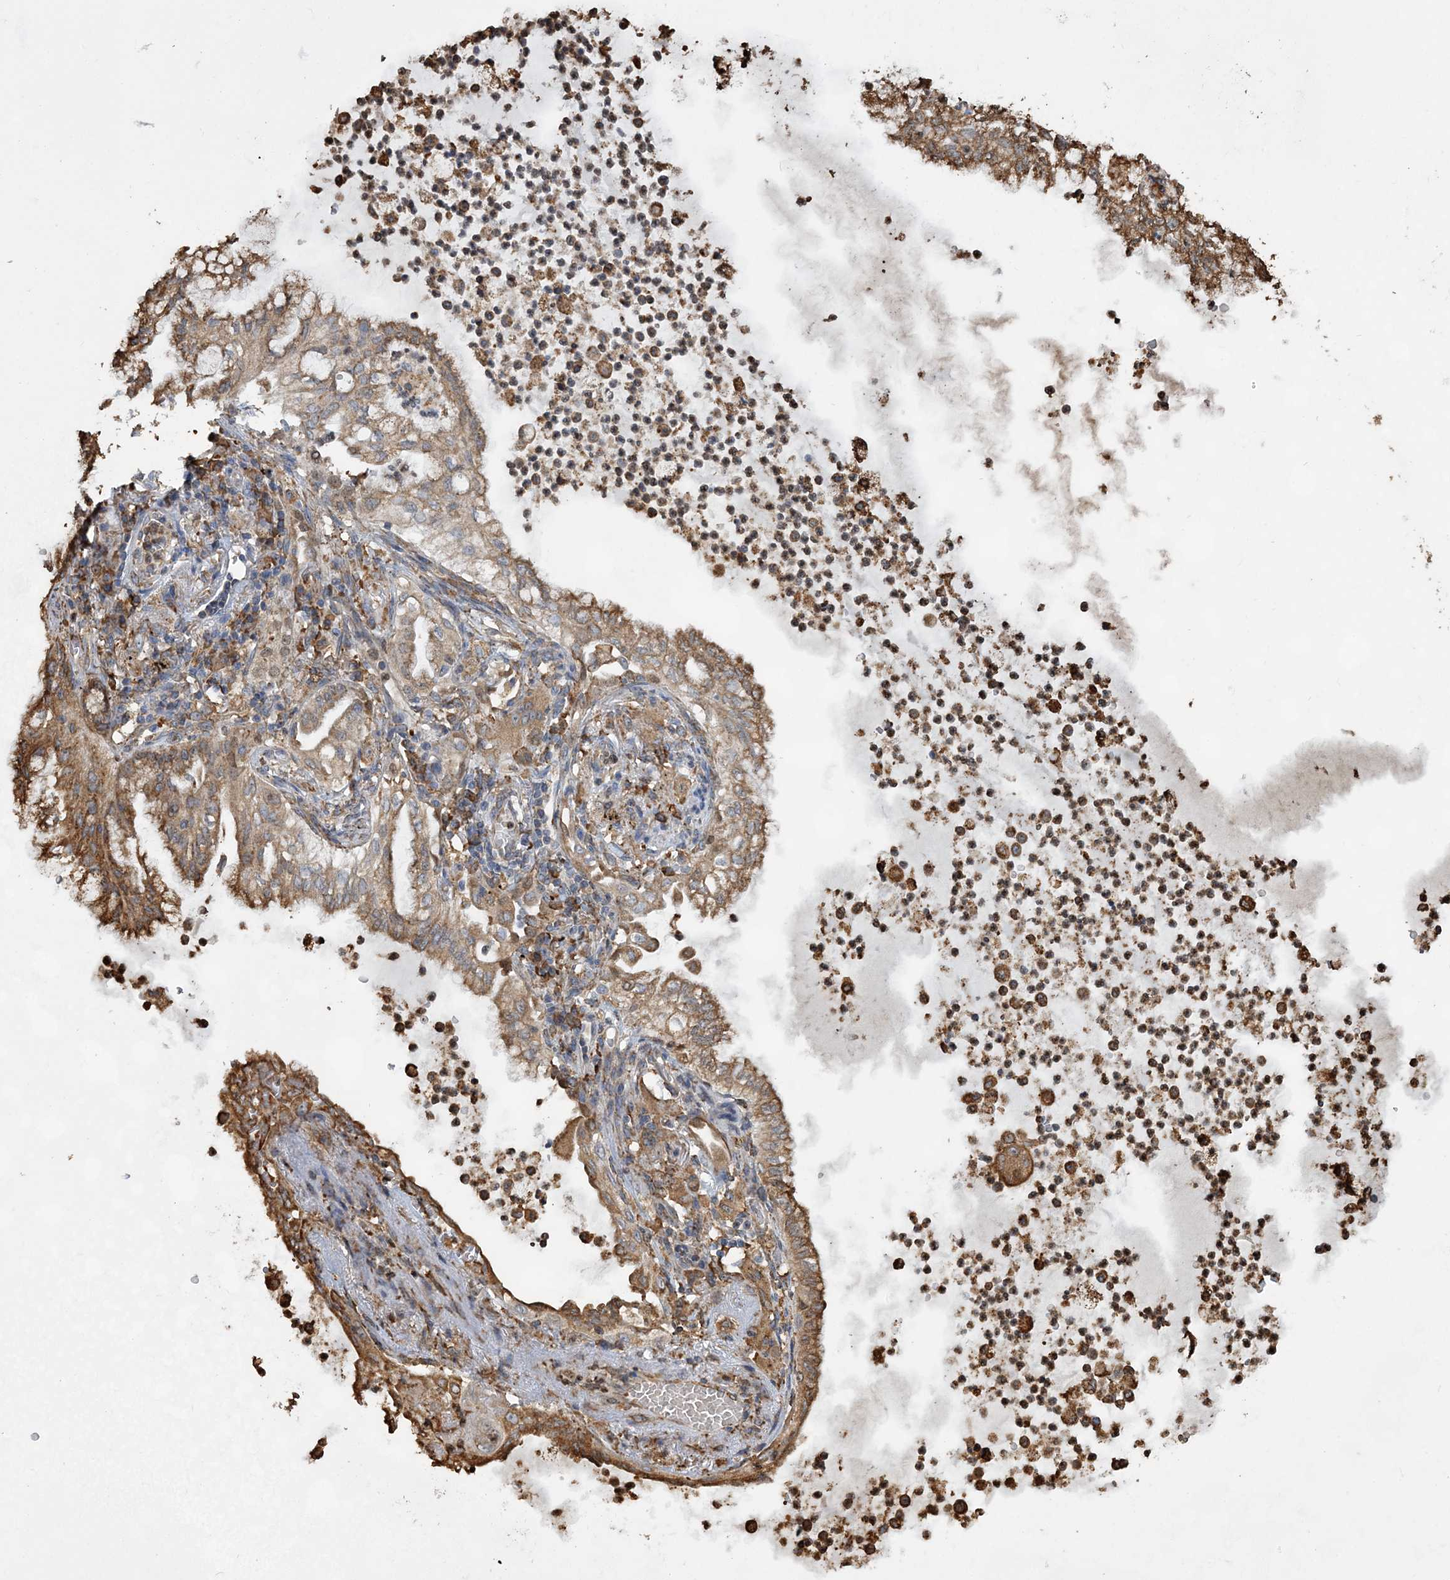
{"staining": {"intensity": "moderate", "quantity": ">75%", "location": "cytoplasmic/membranous"}, "tissue": "lung cancer", "cell_type": "Tumor cells", "image_type": "cancer", "snomed": [{"axis": "morphology", "description": "Adenocarcinoma, NOS"}, {"axis": "topography", "description": "Lung"}], "caption": "Lung adenocarcinoma stained for a protein (brown) shows moderate cytoplasmic/membranous positive positivity in about >75% of tumor cells.", "gene": "WDR12", "patient": {"sex": "female", "age": 70}}